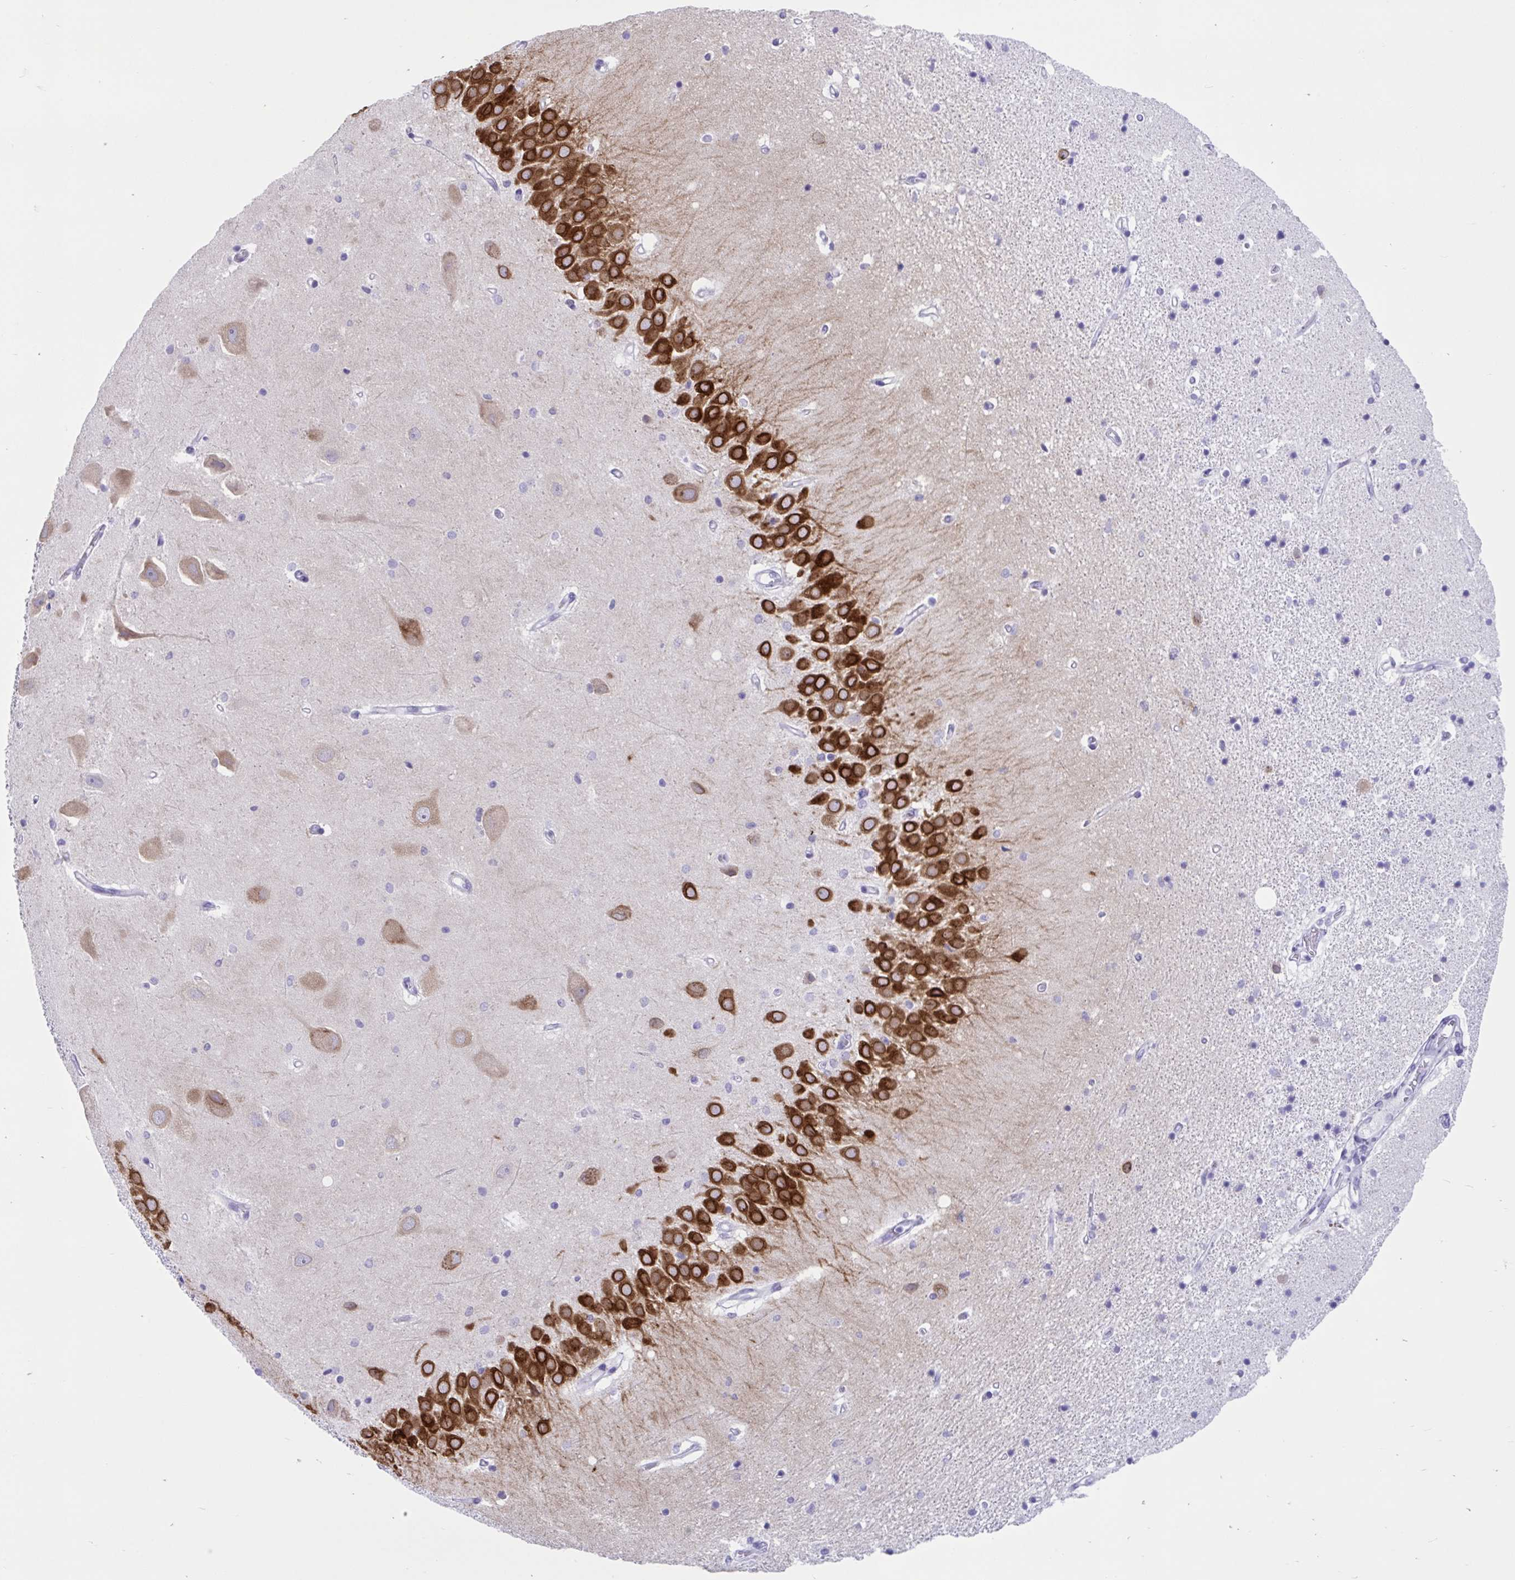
{"staining": {"intensity": "negative", "quantity": "none", "location": "none"}, "tissue": "hippocampus", "cell_type": "Glial cells", "image_type": "normal", "snomed": [{"axis": "morphology", "description": "Normal tissue, NOS"}, {"axis": "topography", "description": "Hippocampus"}], "caption": "DAB (3,3'-diaminobenzidine) immunohistochemical staining of unremarkable hippocampus exhibits no significant positivity in glial cells. (DAB (3,3'-diaminobenzidine) immunohistochemistry, high magnification).", "gene": "TMEM35A", "patient": {"sex": "male", "age": 63}}